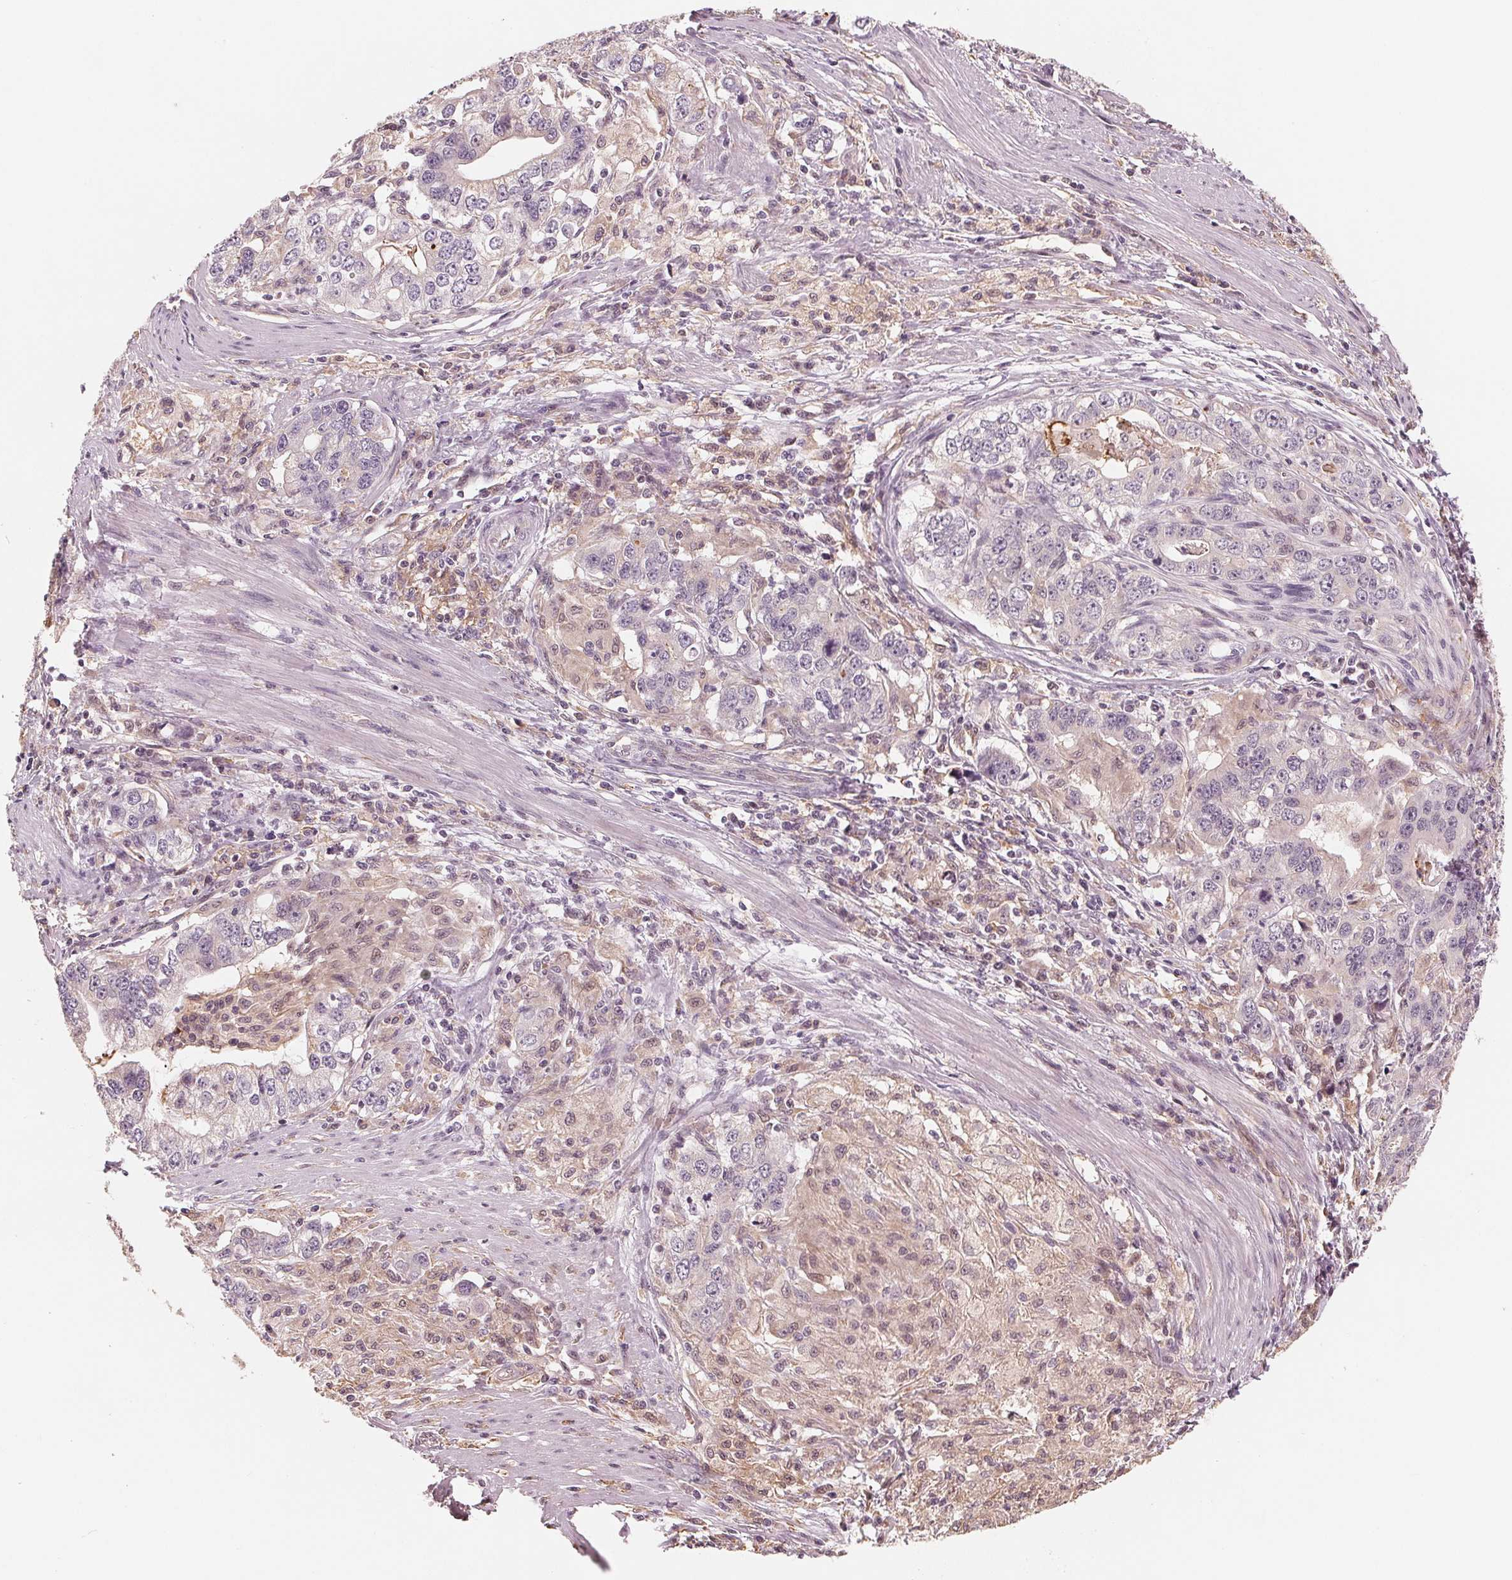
{"staining": {"intensity": "weak", "quantity": "<25%", "location": "cytoplasmic/membranous,nuclear"}, "tissue": "stomach cancer", "cell_type": "Tumor cells", "image_type": "cancer", "snomed": [{"axis": "morphology", "description": "Adenocarcinoma, NOS"}, {"axis": "topography", "description": "Stomach, lower"}], "caption": "DAB immunohistochemical staining of stomach adenocarcinoma reveals no significant positivity in tumor cells.", "gene": "IL9R", "patient": {"sex": "female", "age": 72}}